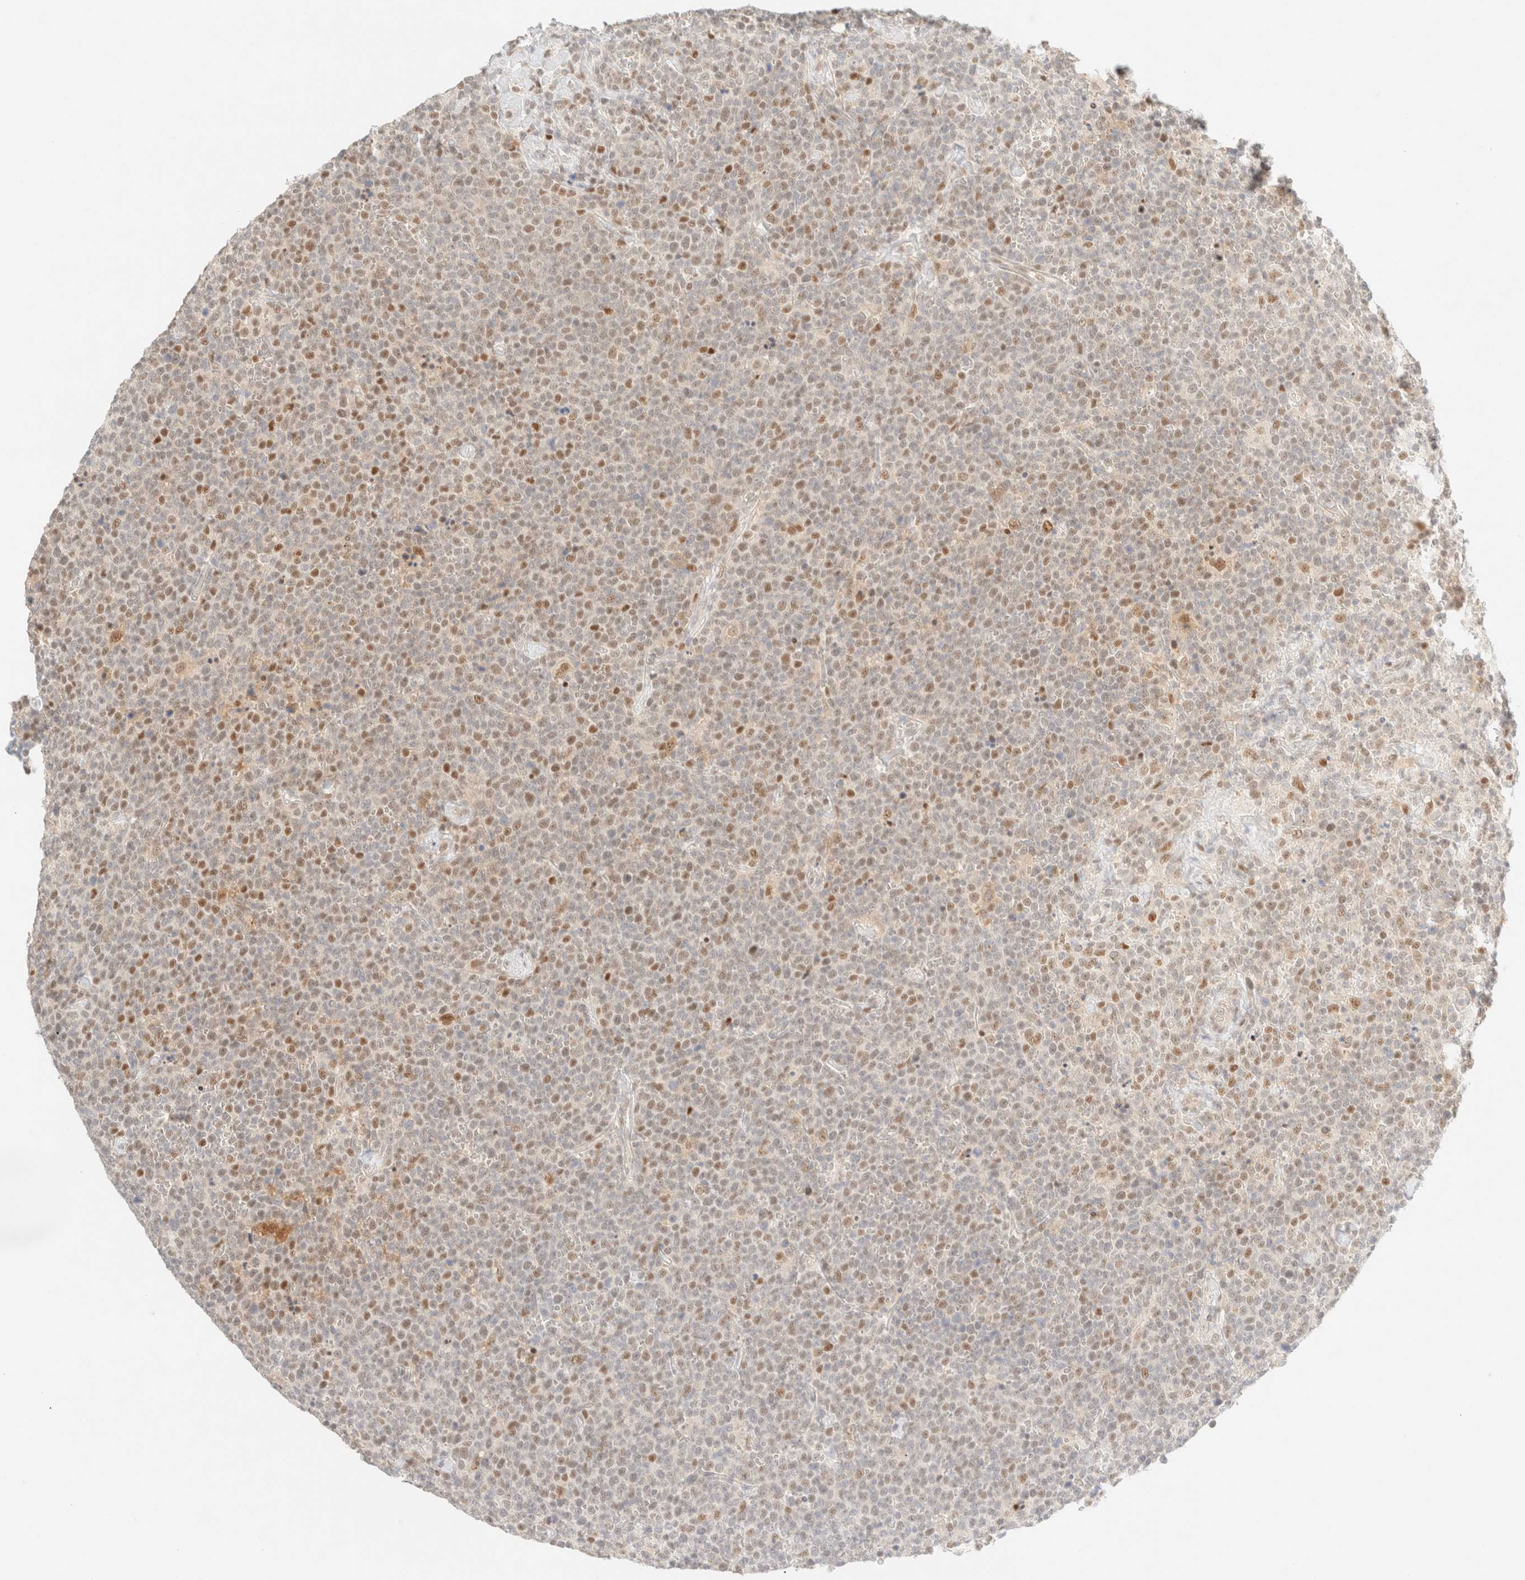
{"staining": {"intensity": "moderate", "quantity": "25%-75%", "location": "nuclear"}, "tissue": "lymphoma", "cell_type": "Tumor cells", "image_type": "cancer", "snomed": [{"axis": "morphology", "description": "Malignant lymphoma, non-Hodgkin's type, High grade"}, {"axis": "topography", "description": "Lymph node"}], "caption": "Immunohistochemical staining of human lymphoma demonstrates medium levels of moderate nuclear protein expression in about 25%-75% of tumor cells. (Stains: DAB (3,3'-diaminobenzidine) in brown, nuclei in blue, Microscopy: brightfield microscopy at high magnification).", "gene": "TSR1", "patient": {"sex": "male", "age": 61}}